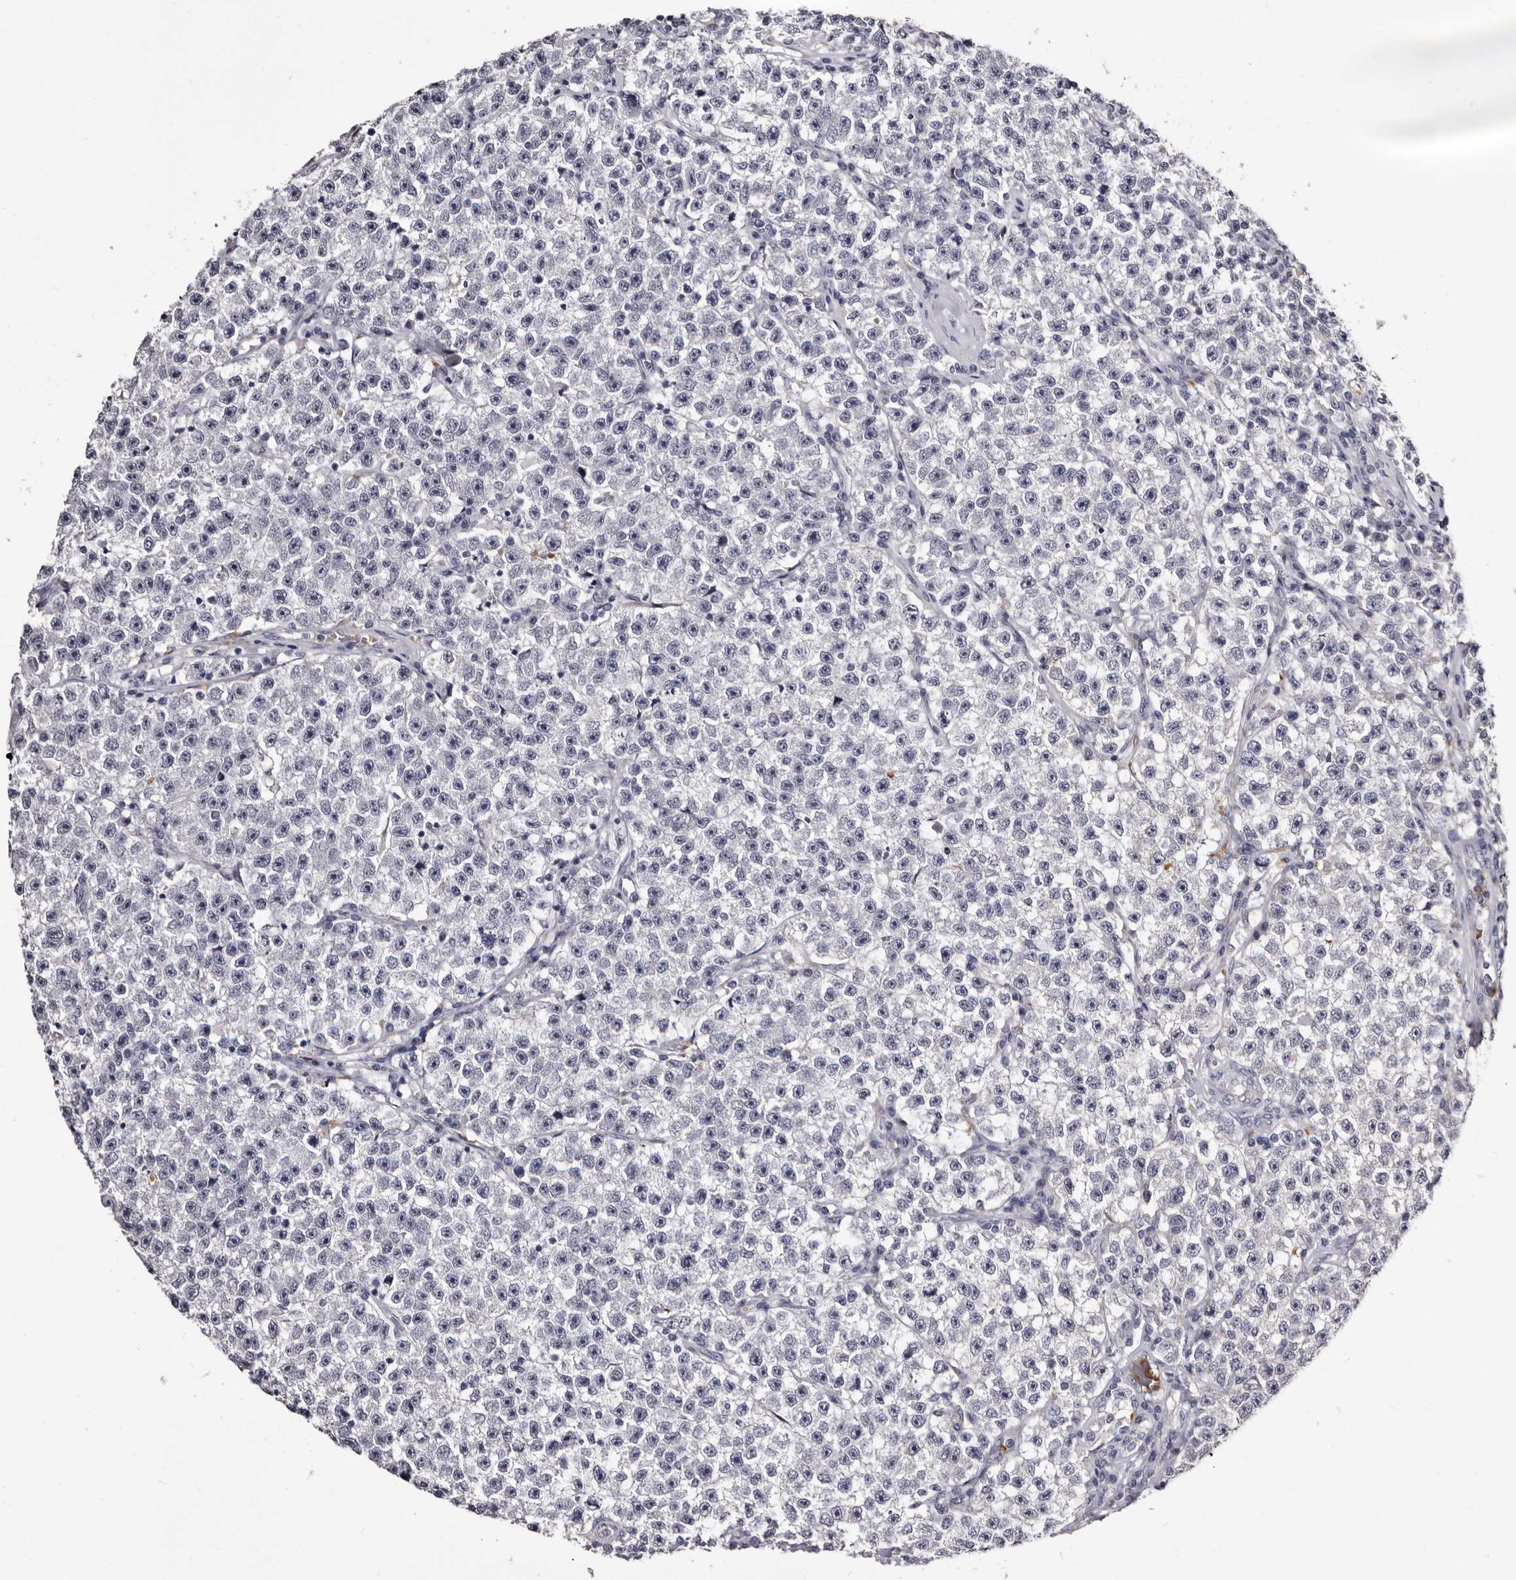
{"staining": {"intensity": "negative", "quantity": "none", "location": "none"}, "tissue": "testis cancer", "cell_type": "Tumor cells", "image_type": "cancer", "snomed": [{"axis": "morphology", "description": "Seminoma, NOS"}, {"axis": "topography", "description": "Testis"}], "caption": "Photomicrograph shows no protein staining in tumor cells of testis cancer (seminoma) tissue.", "gene": "BPGM", "patient": {"sex": "male", "age": 22}}